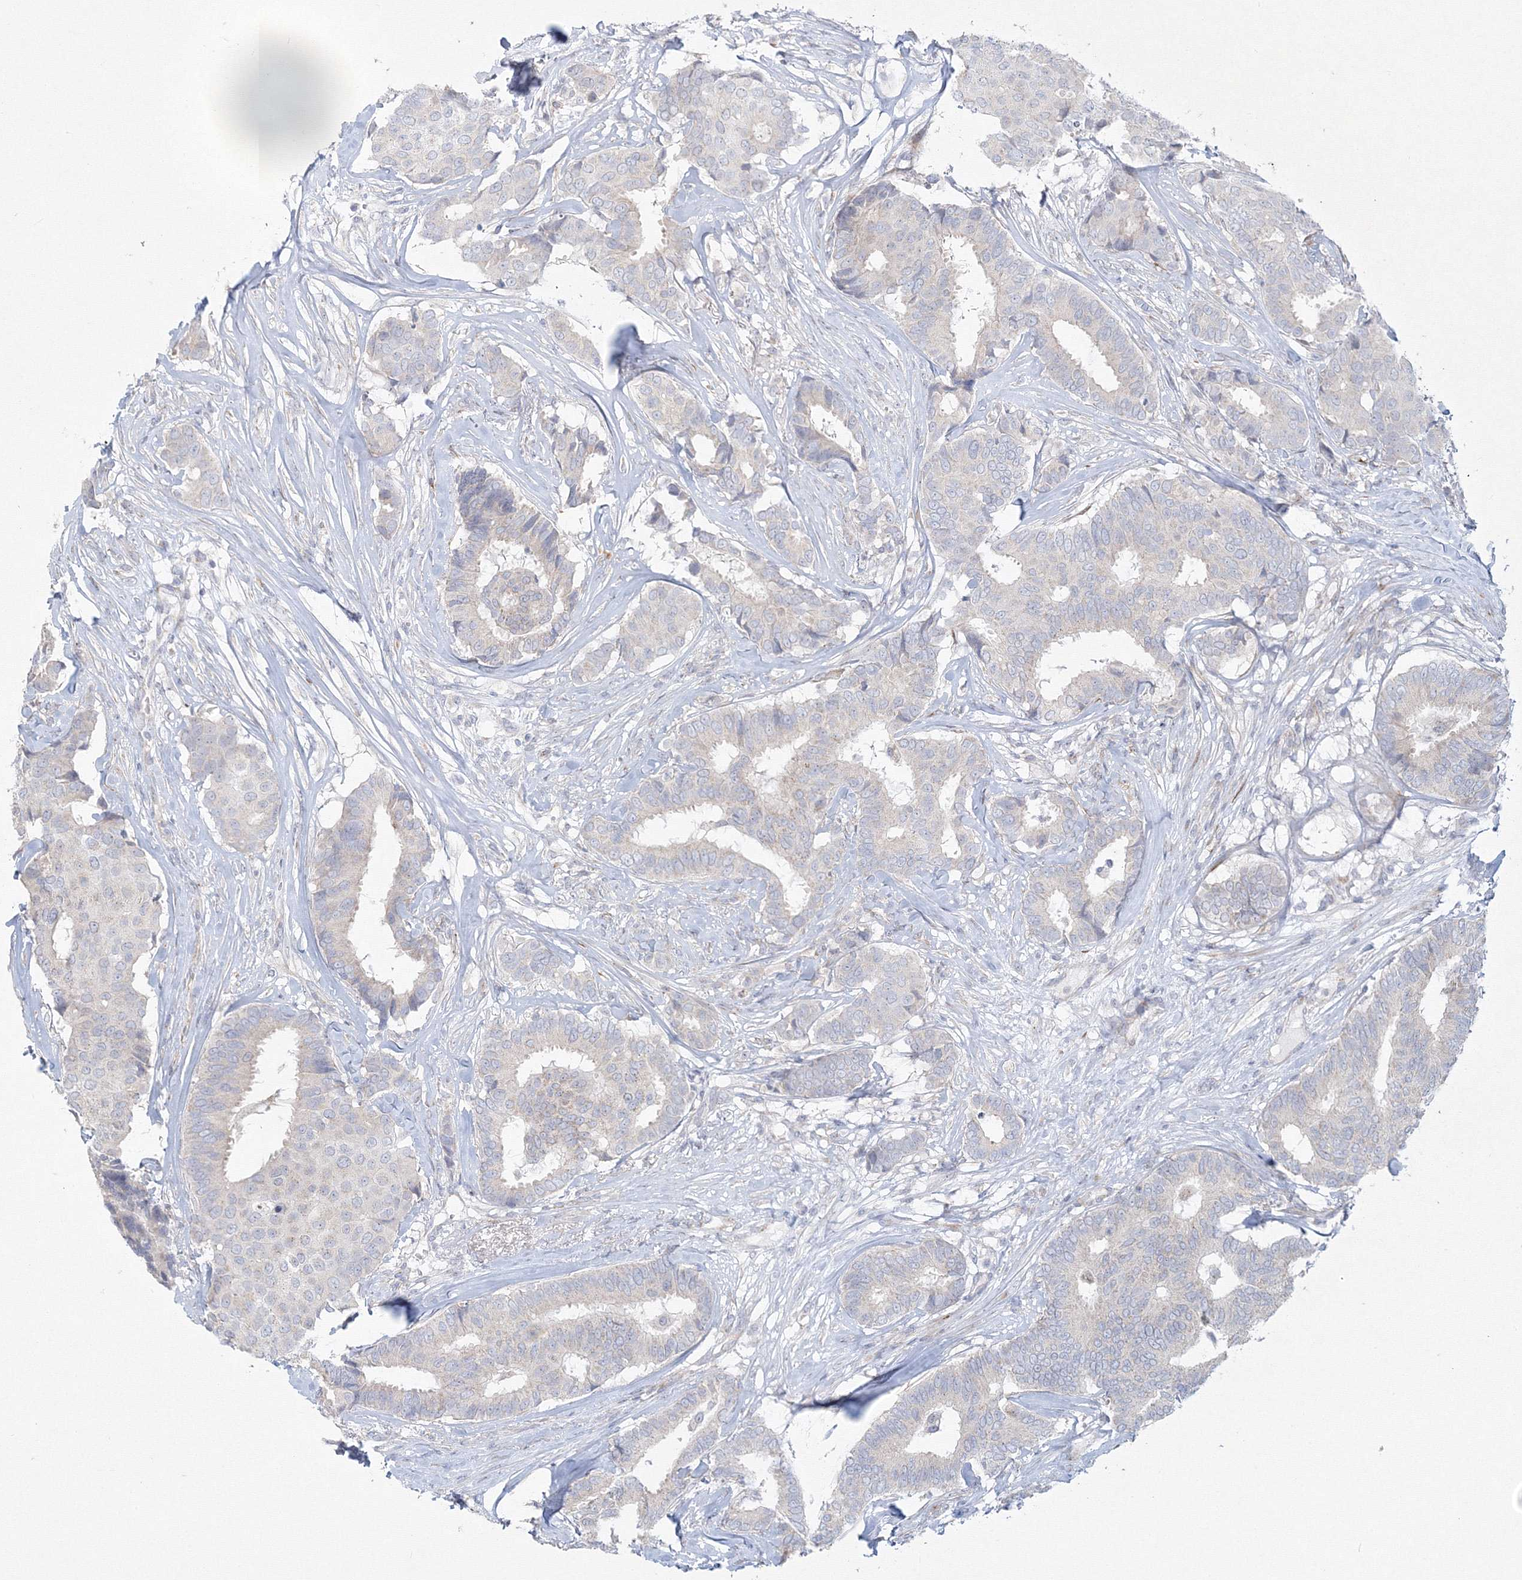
{"staining": {"intensity": "negative", "quantity": "none", "location": "none"}, "tissue": "breast cancer", "cell_type": "Tumor cells", "image_type": "cancer", "snomed": [{"axis": "morphology", "description": "Duct carcinoma"}, {"axis": "topography", "description": "Breast"}], "caption": "An IHC micrograph of breast cancer is shown. There is no staining in tumor cells of breast cancer. Brightfield microscopy of immunohistochemistry (IHC) stained with DAB (brown) and hematoxylin (blue), captured at high magnification.", "gene": "WDR49", "patient": {"sex": "female", "age": 75}}